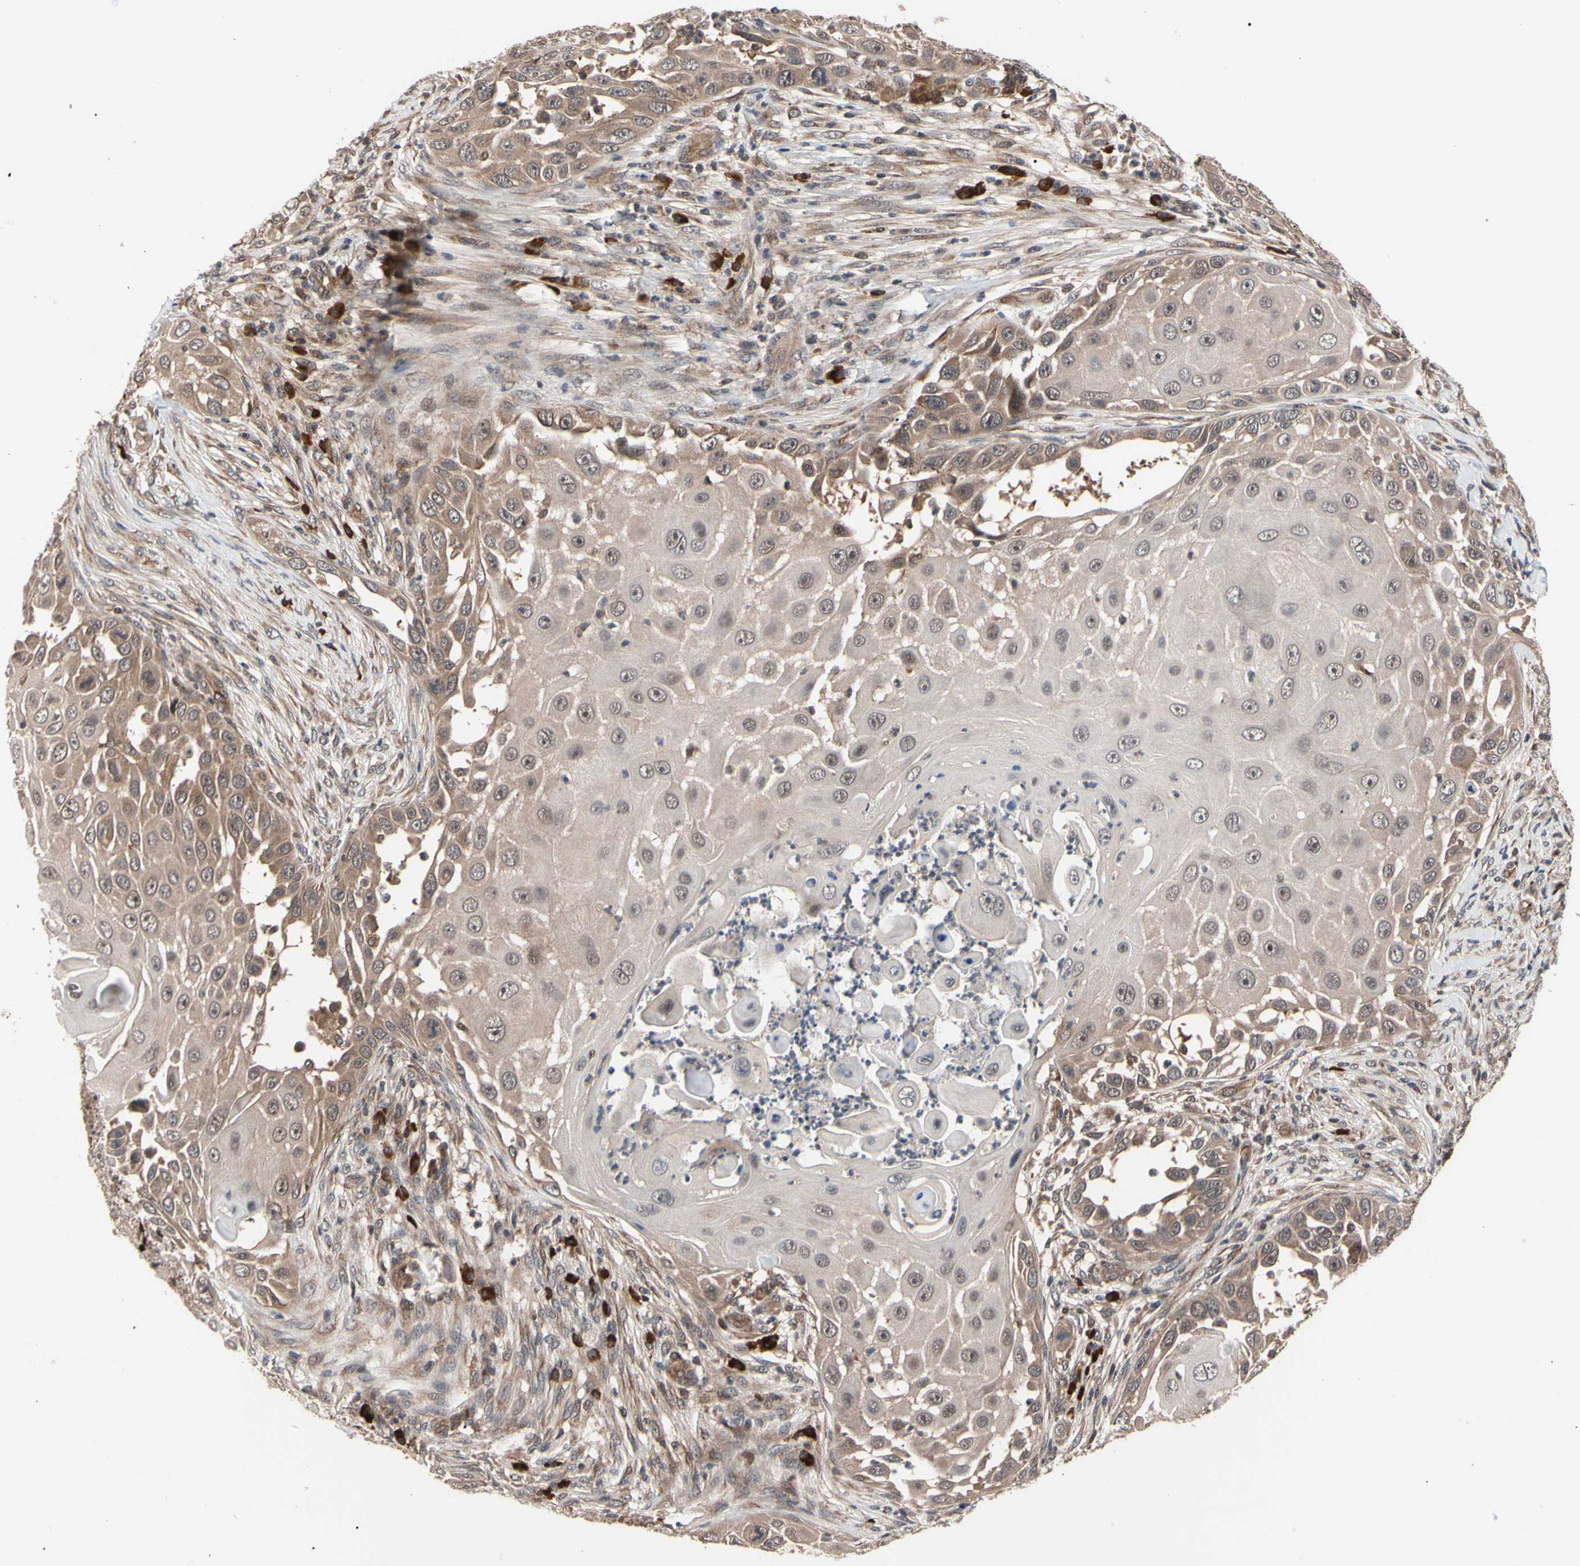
{"staining": {"intensity": "weak", "quantity": "25%-75%", "location": "cytoplasmic/membranous"}, "tissue": "skin cancer", "cell_type": "Tumor cells", "image_type": "cancer", "snomed": [{"axis": "morphology", "description": "Squamous cell carcinoma, NOS"}, {"axis": "topography", "description": "Skin"}], "caption": "Weak cytoplasmic/membranous staining is identified in approximately 25%-75% of tumor cells in squamous cell carcinoma (skin).", "gene": "CYTIP", "patient": {"sex": "female", "age": 44}}